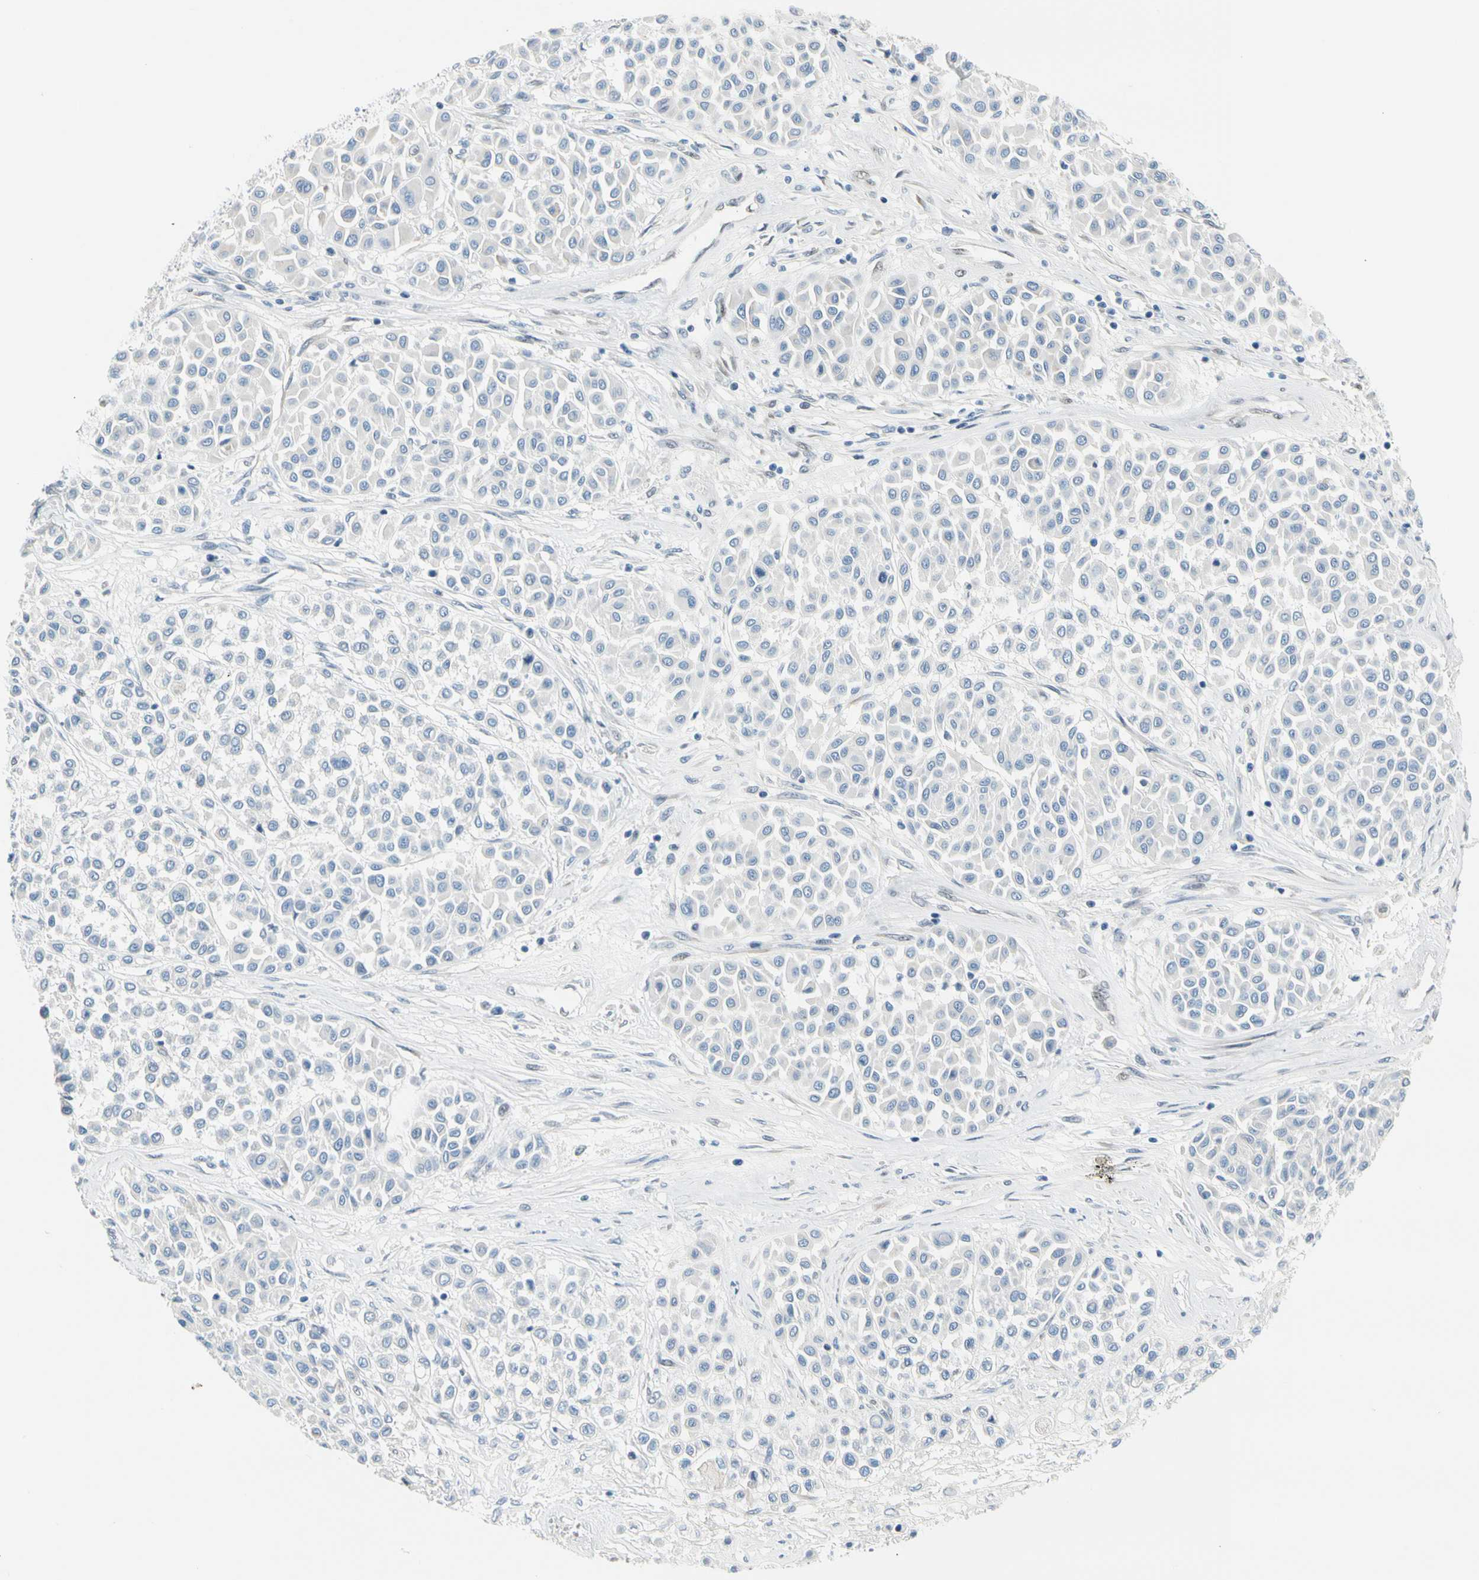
{"staining": {"intensity": "negative", "quantity": "none", "location": "none"}, "tissue": "melanoma", "cell_type": "Tumor cells", "image_type": "cancer", "snomed": [{"axis": "morphology", "description": "Malignant melanoma, Metastatic site"}, {"axis": "topography", "description": "Soft tissue"}], "caption": "IHC of melanoma demonstrates no expression in tumor cells.", "gene": "NFIA", "patient": {"sex": "male", "age": 41}}